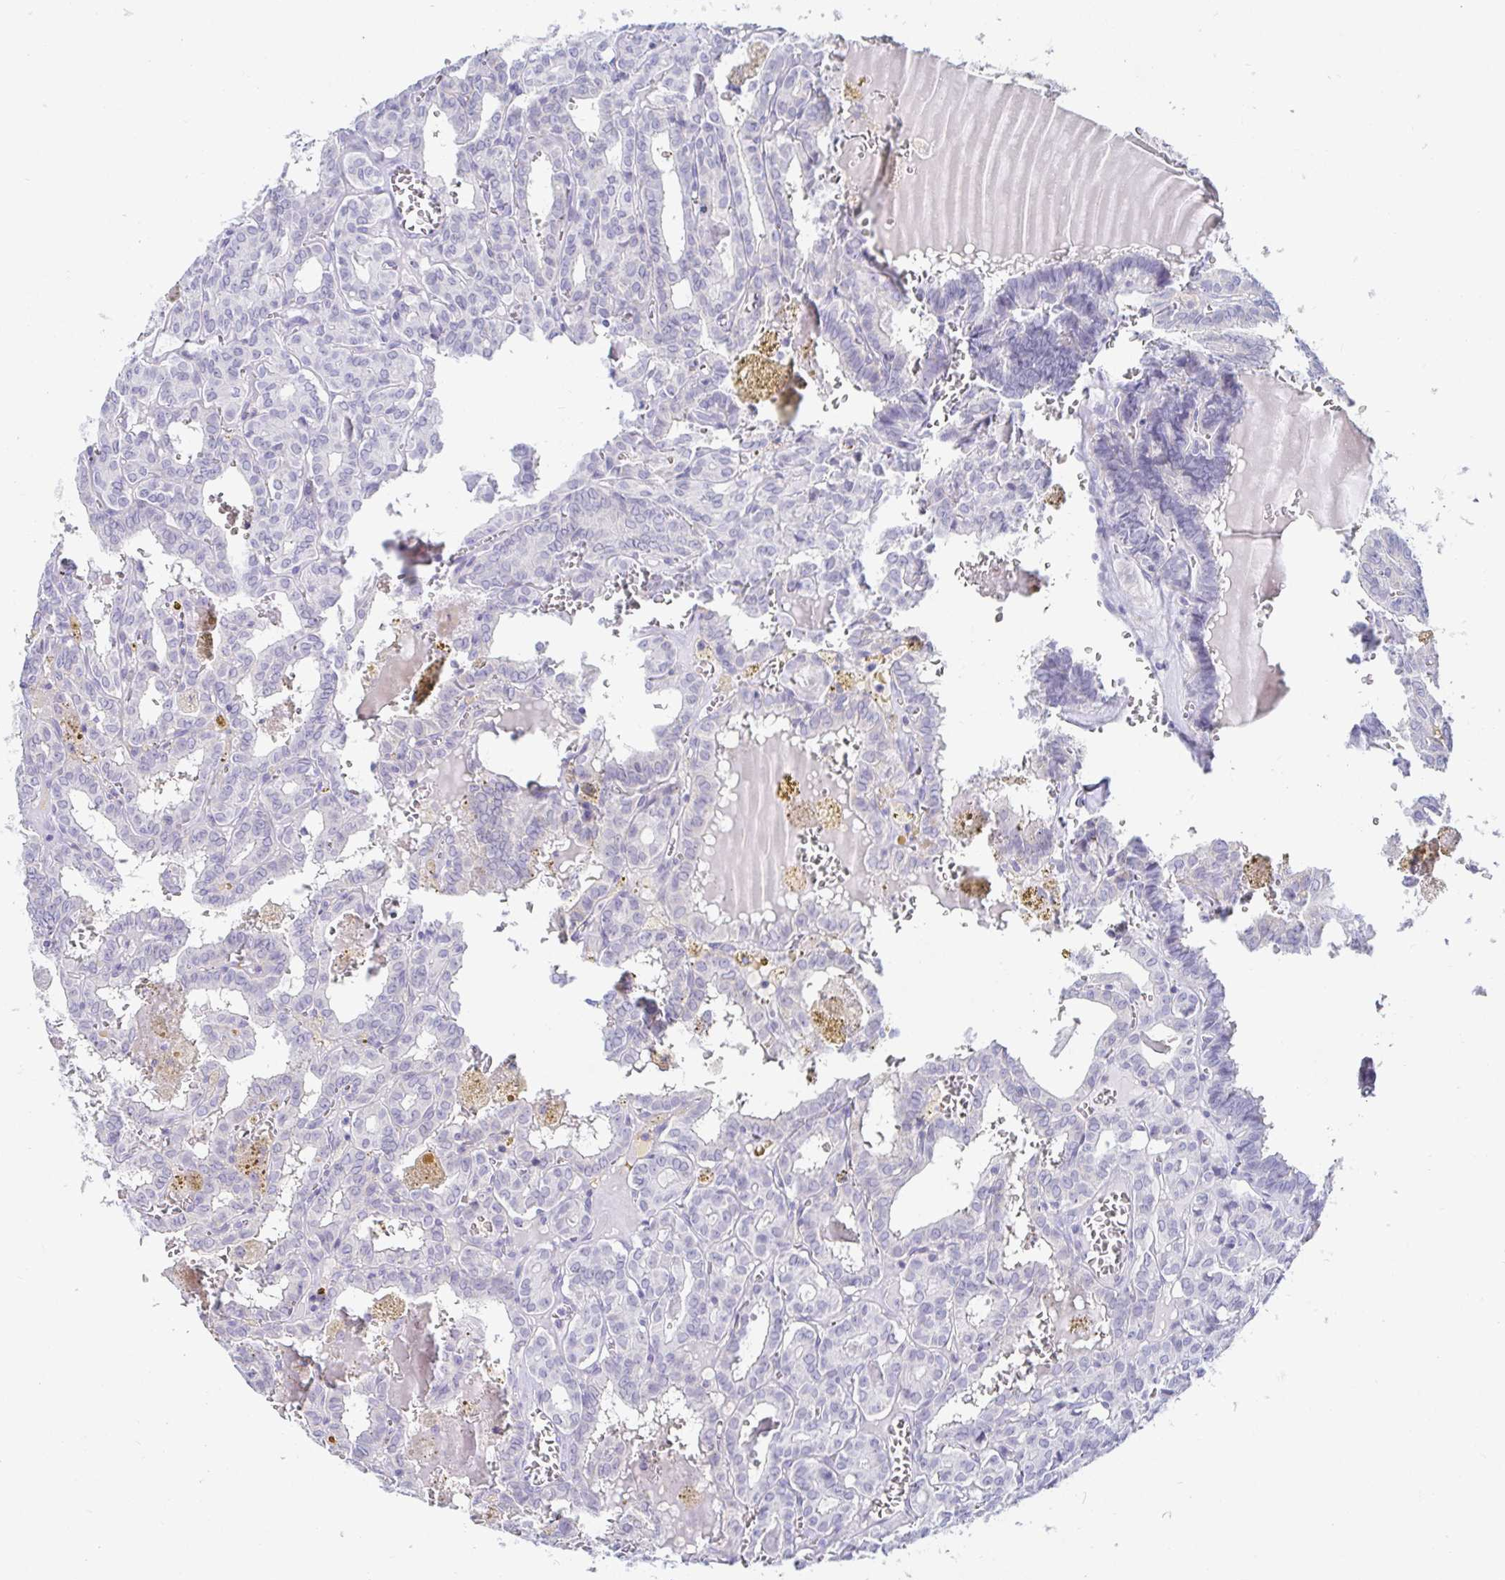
{"staining": {"intensity": "negative", "quantity": "none", "location": "none"}, "tissue": "thyroid cancer", "cell_type": "Tumor cells", "image_type": "cancer", "snomed": [{"axis": "morphology", "description": "Papillary adenocarcinoma, NOS"}, {"axis": "topography", "description": "Thyroid gland"}], "caption": "An image of thyroid cancer stained for a protein demonstrates no brown staining in tumor cells.", "gene": "OR10K1", "patient": {"sex": "female", "age": 39}}